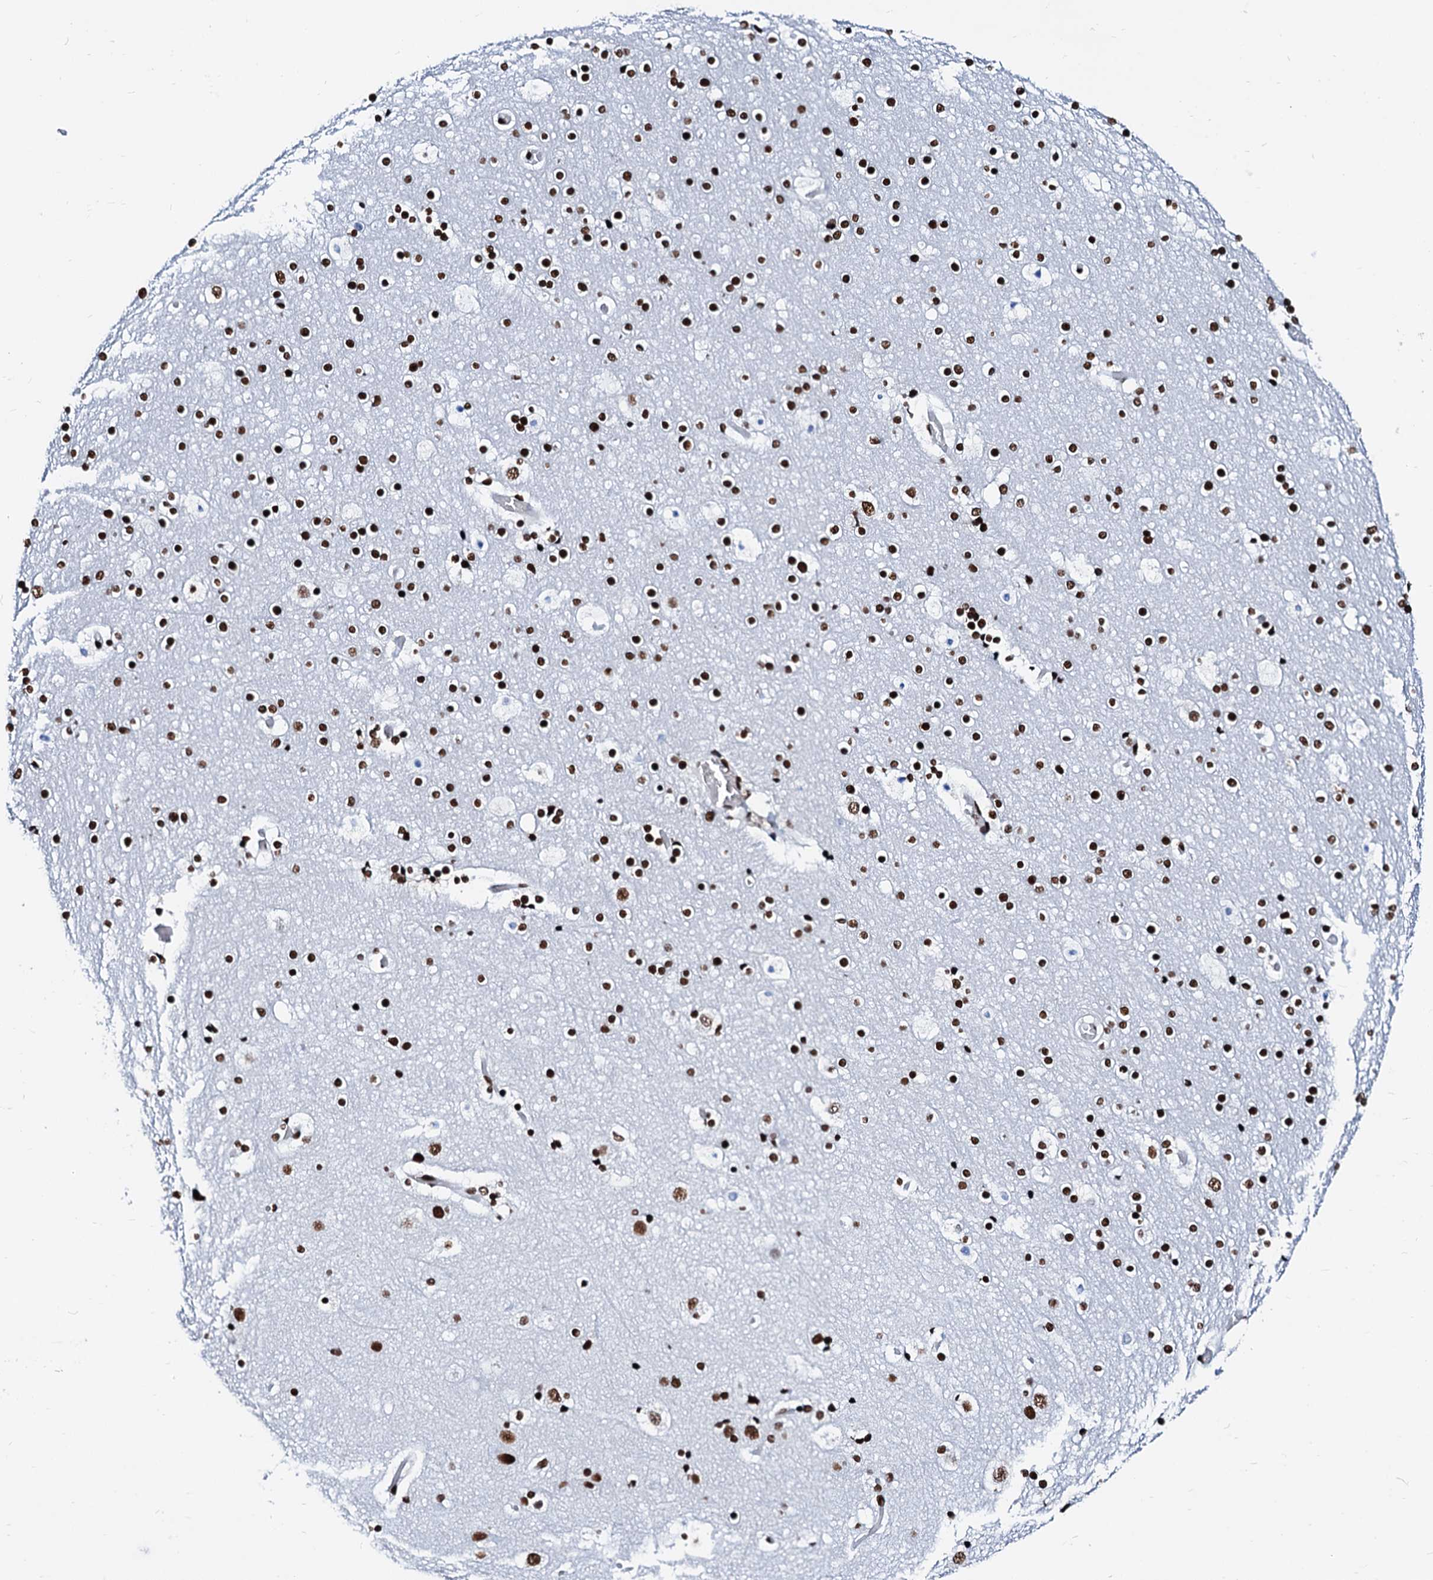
{"staining": {"intensity": "strong", "quantity": ">75%", "location": "nuclear"}, "tissue": "cerebral cortex", "cell_type": "Endothelial cells", "image_type": "normal", "snomed": [{"axis": "morphology", "description": "Normal tissue, NOS"}, {"axis": "topography", "description": "Cerebral cortex"}], "caption": "IHC of benign cerebral cortex reveals high levels of strong nuclear expression in approximately >75% of endothelial cells. IHC stains the protein in brown and the nuclei are stained blue.", "gene": "RALY", "patient": {"sex": "male", "age": 57}}